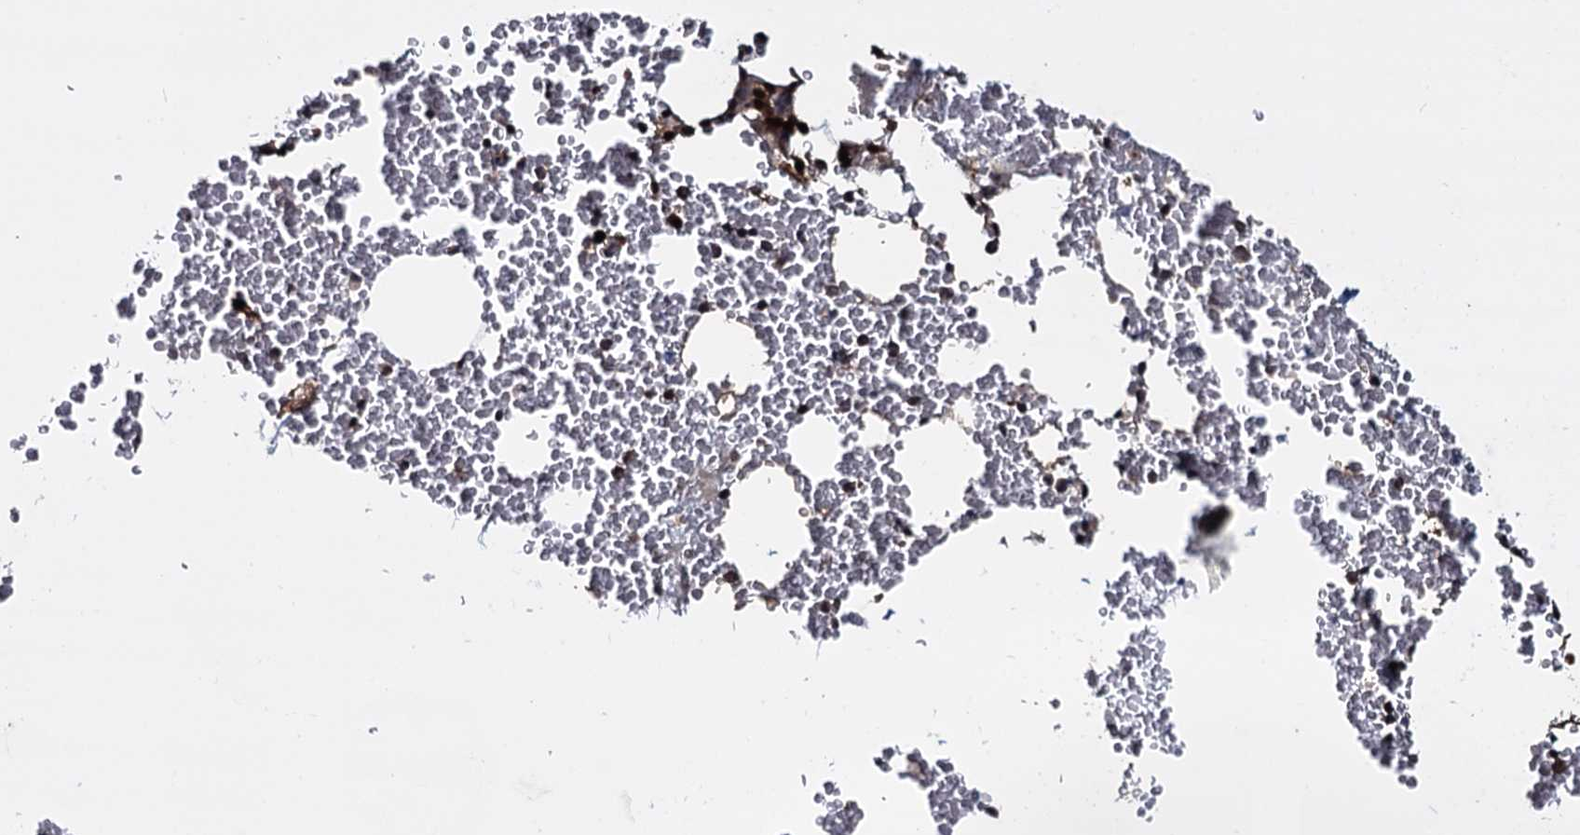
{"staining": {"intensity": "moderate", "quantity": "<25%", "location": "cytoplasmic/membranous"}, "tissue": "bone marrow", "cell_type": "Hematopoietic cells", "image_type": "normal", "snomed": [{"axis": "morphology", "description": "Normal tissue, NOS"}, {"axis": "morphology", "description": "Inflammation, NOS"}, {"axis": "topography", "description": "Bone marrow"}], "caption": "Bone marrow stained with immunohistochemistry exhibits moderate cytoplasmic/membranous expression in about <25% of hematopoietic cells.", "gene": "HDDC3", "patient": {"sex": "female", "age": 78}}